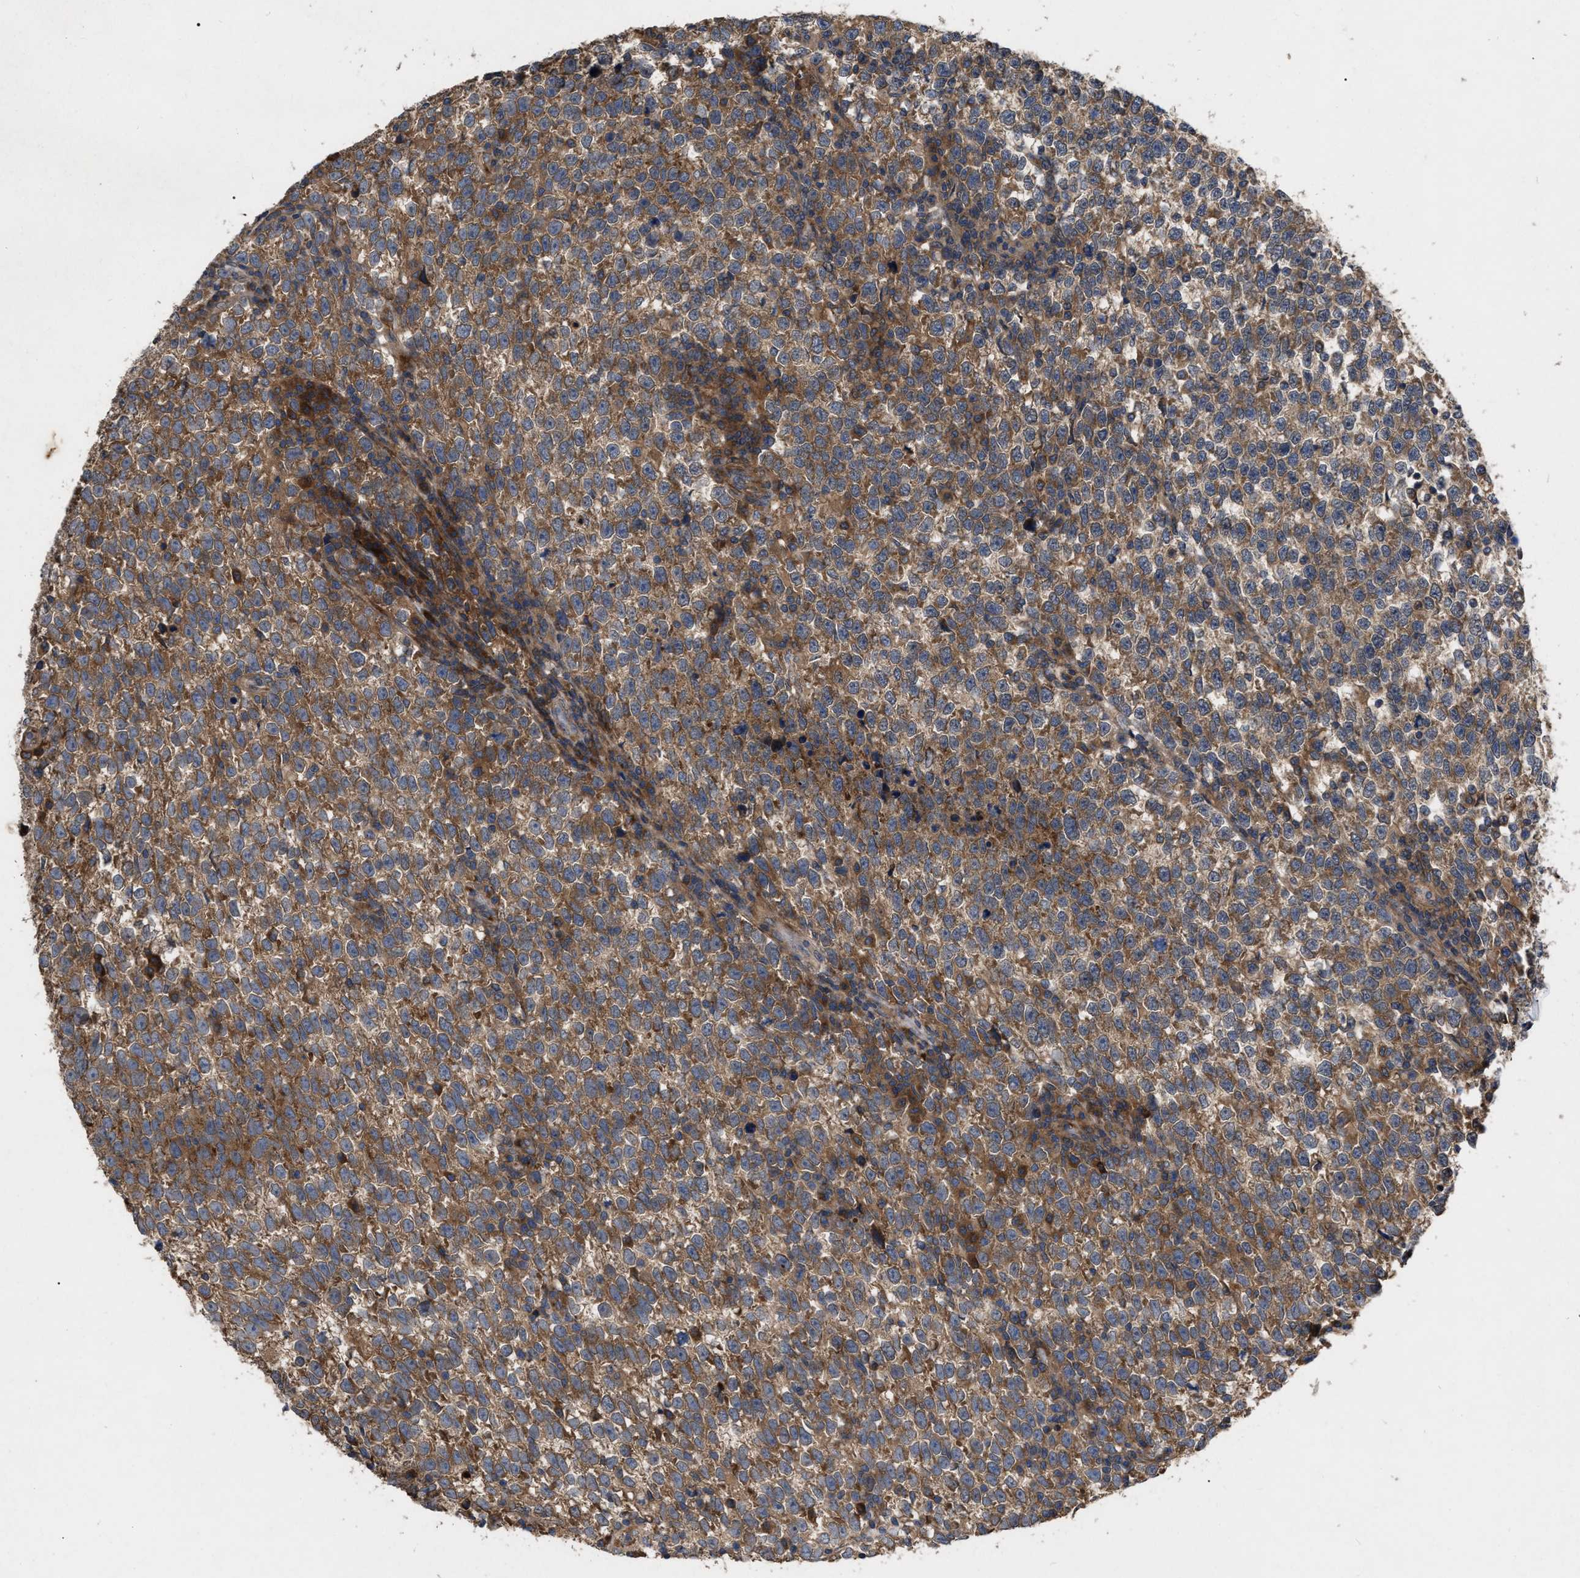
{"staining": {"intensity": "moderate", "quantity": ">75%", "location": "cytoplasmic/membranous"}, "tissue": "testis cancer", "cell_type": "Tumor cells", "image_type": "cancer", "snomed": [{"axis": "morphology", "description": "Normal tissue, NOS"}, {"axis": "morphology", "description": "Seminoma, NOS"}, {"axis": "topography", "description": "Testis"}], "caption": "This image displays immunohistochemistry (IHC) staining of human testis seminoma, with medium moderate cytoplasmic/membranous expression in approximately >75% of tumor cells.", "gene": "CDKN2C", "patient": {"sex": "male", "age": 43}}